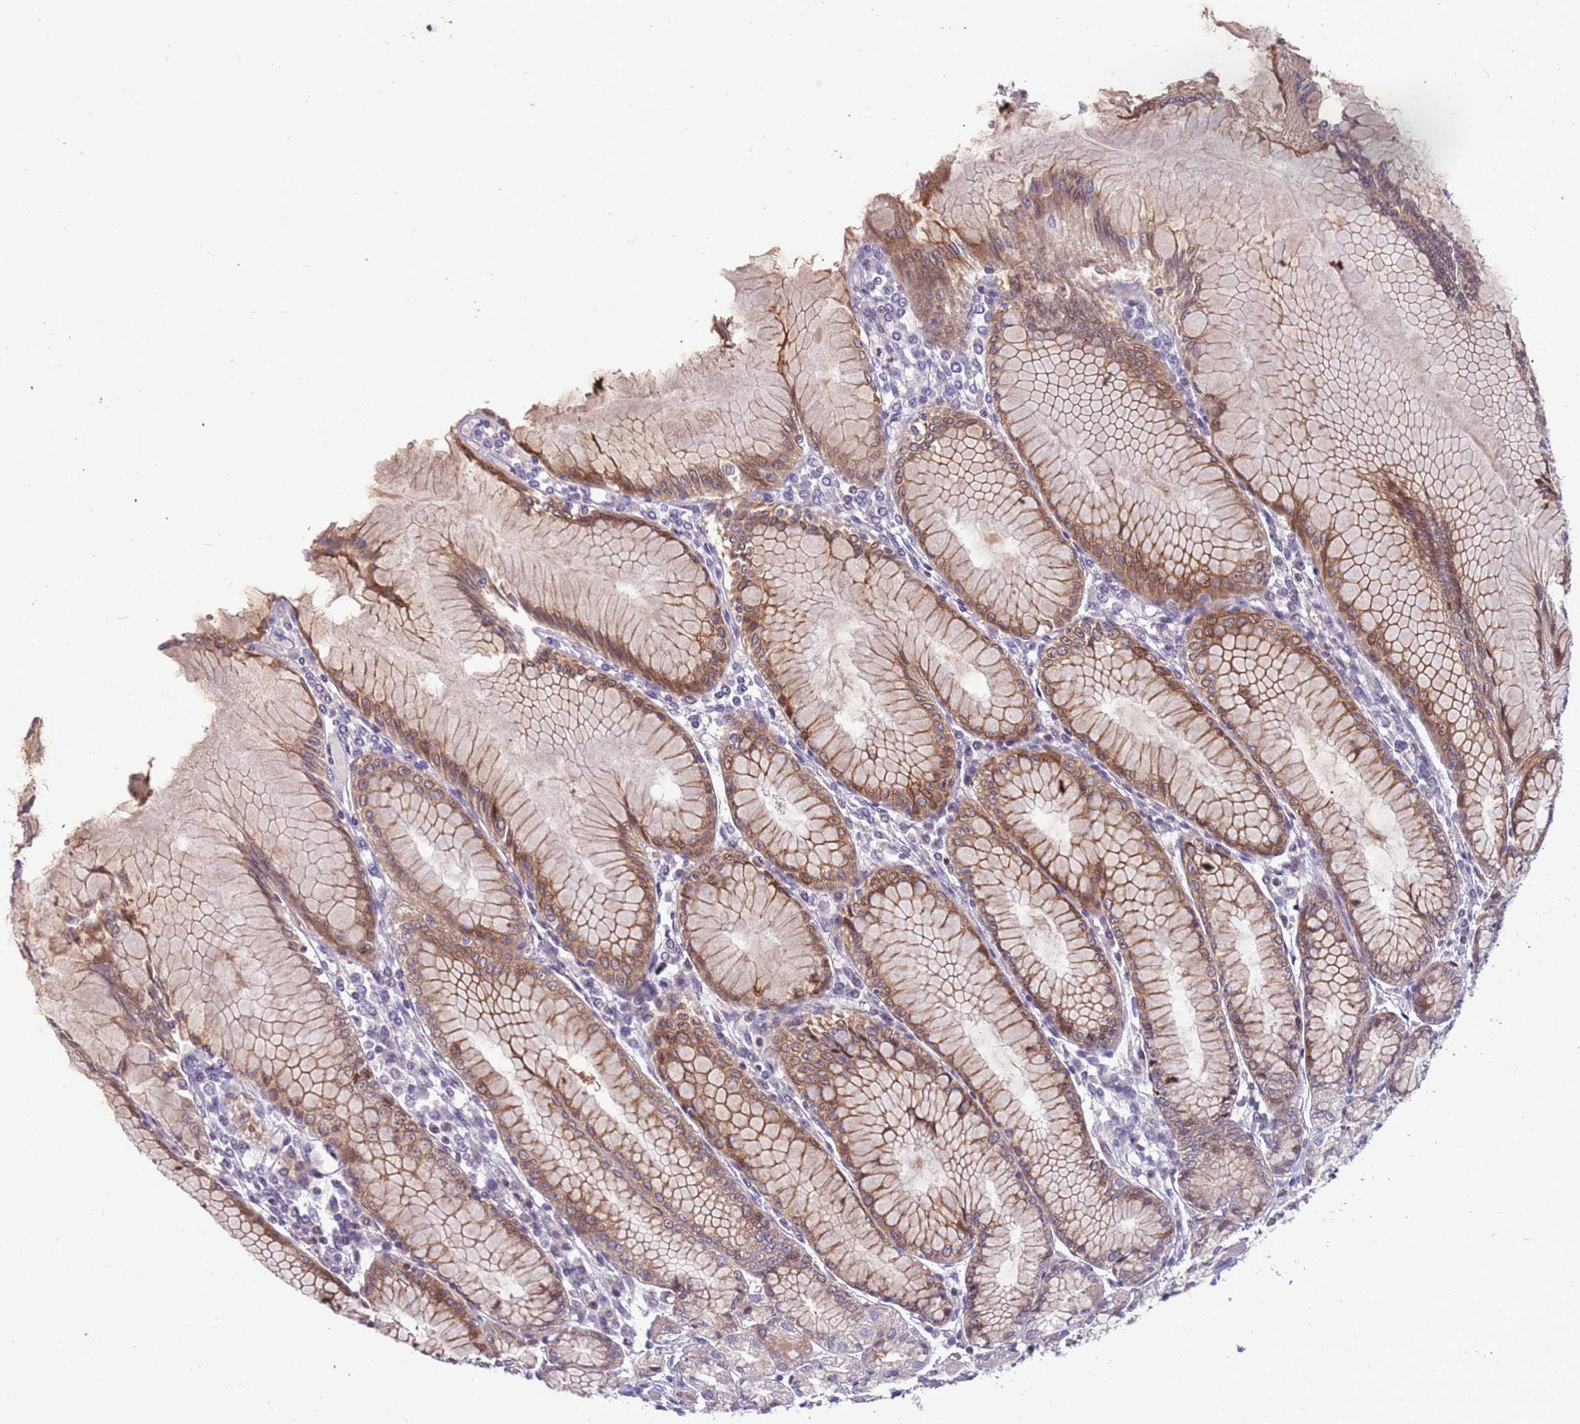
{"staining": {"intensity": "moderate", "quantity": ">75%", "location": "cytoplasmic/membranous,nuclear"}, "tissue": "stomach", "cell_type": "Glandular cells", "image_type": "normal", "snomed": [{"axis": "morphology", "description": "Normal tissue, NOS"}, {"axis": "topography", "description": "Stomach"}], "caption": "IHC histopathology image of normal stomach: stomach stained using immunohistochemistry exhibits medium levels of moderate protein expression localized specifically in the cytoplasmic/membranous,nuclear of glandular cells, appearing as a cytoplasmic/membranous,nuclear brown color.", "gene": "ARHGEF35", "patient": {"sex": "female", "age": 57}}